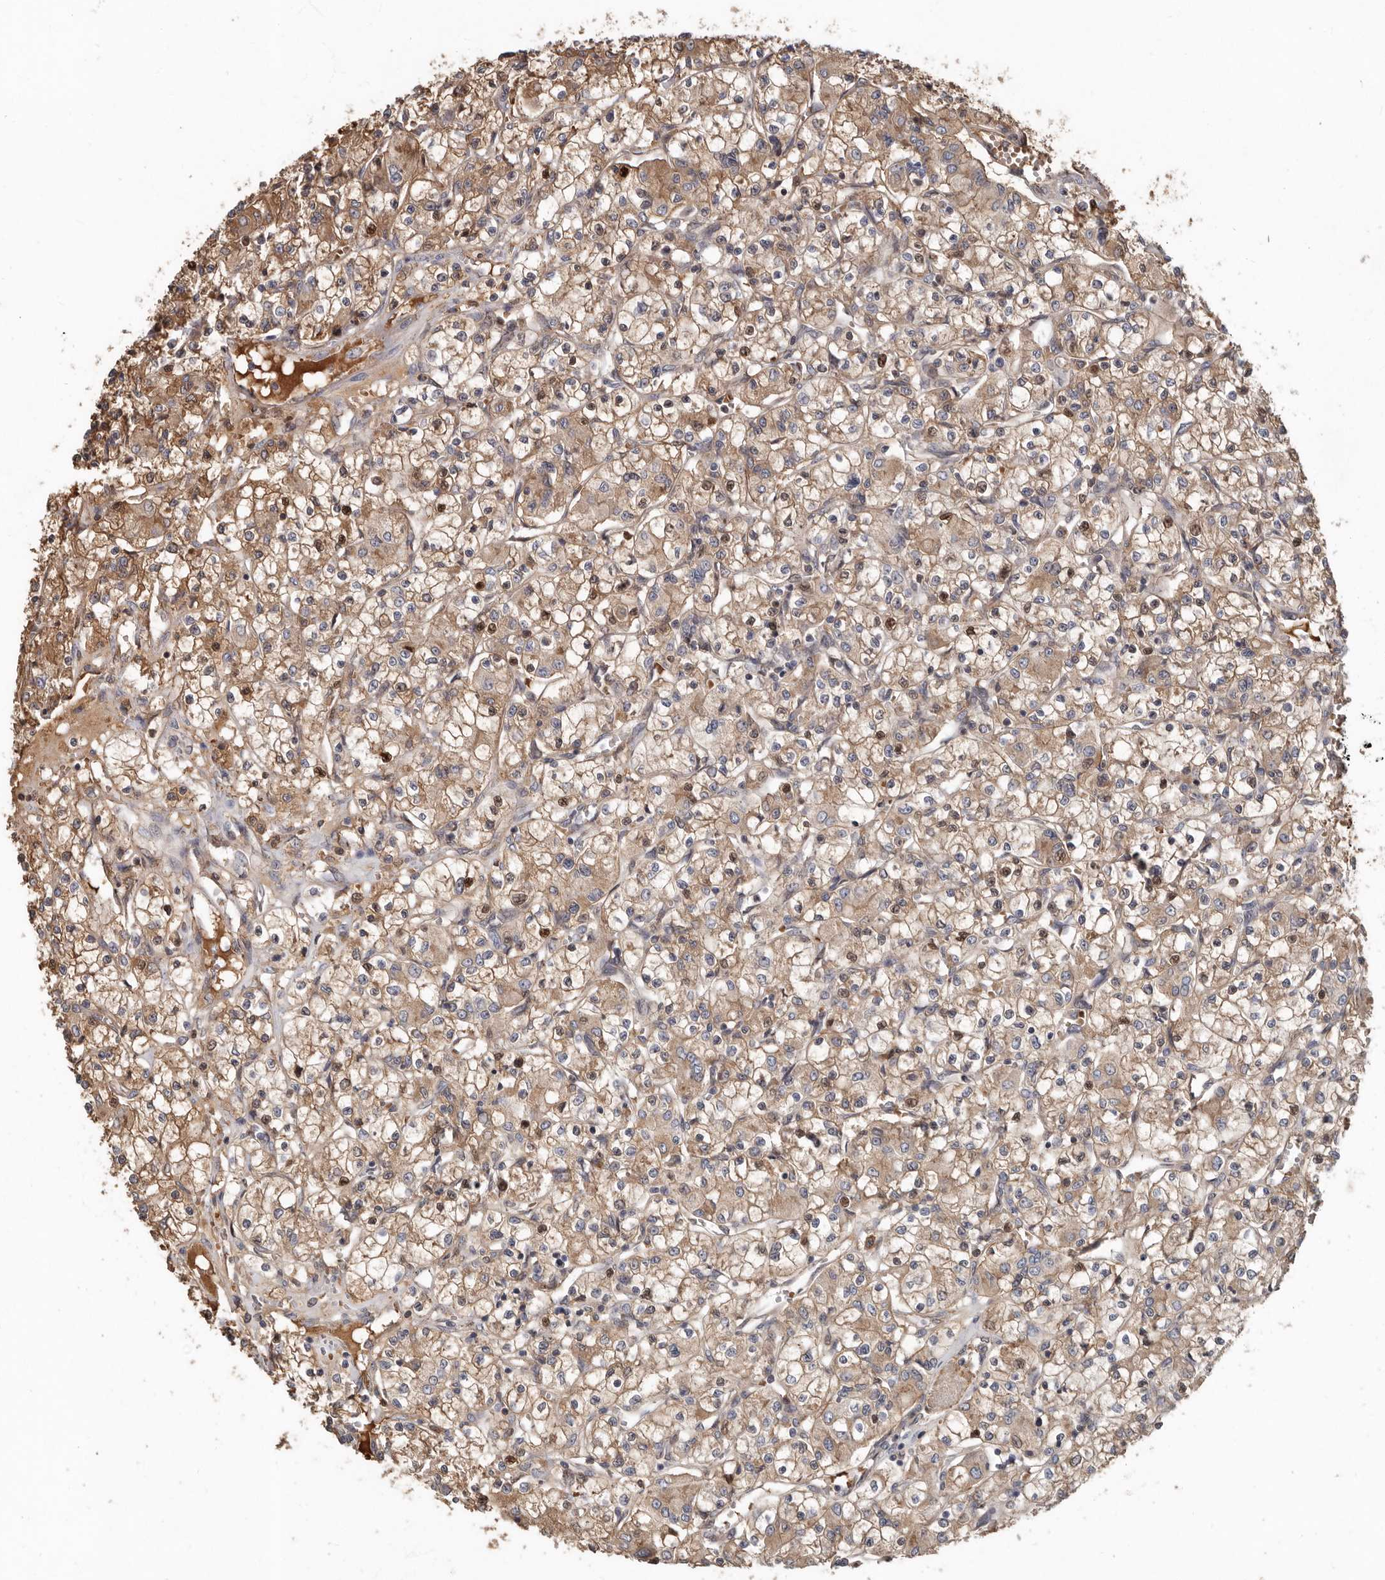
{"staining": {"intensity": "weak", "quantity": ">75%", "location": "cytoplasmic/membranous,nuclear"}, "tissue": "renal cancer", "cell_type": "Tumor cells", "image_type": "cancer", "snomed": [{"axis": "morphology", "description": "Adenocarcinoma, NOS"}, {"axis": "topography", "description": "Kidney"}], "caption": "The image demonstrates staining of adenocarcinoma (renal), revealing weak cytoplasmic/membranous and nuclear protein staining (brown color) within tumor cells.", "gene": "LRGUK", "patient": {"sex": "female", "age": 59}}